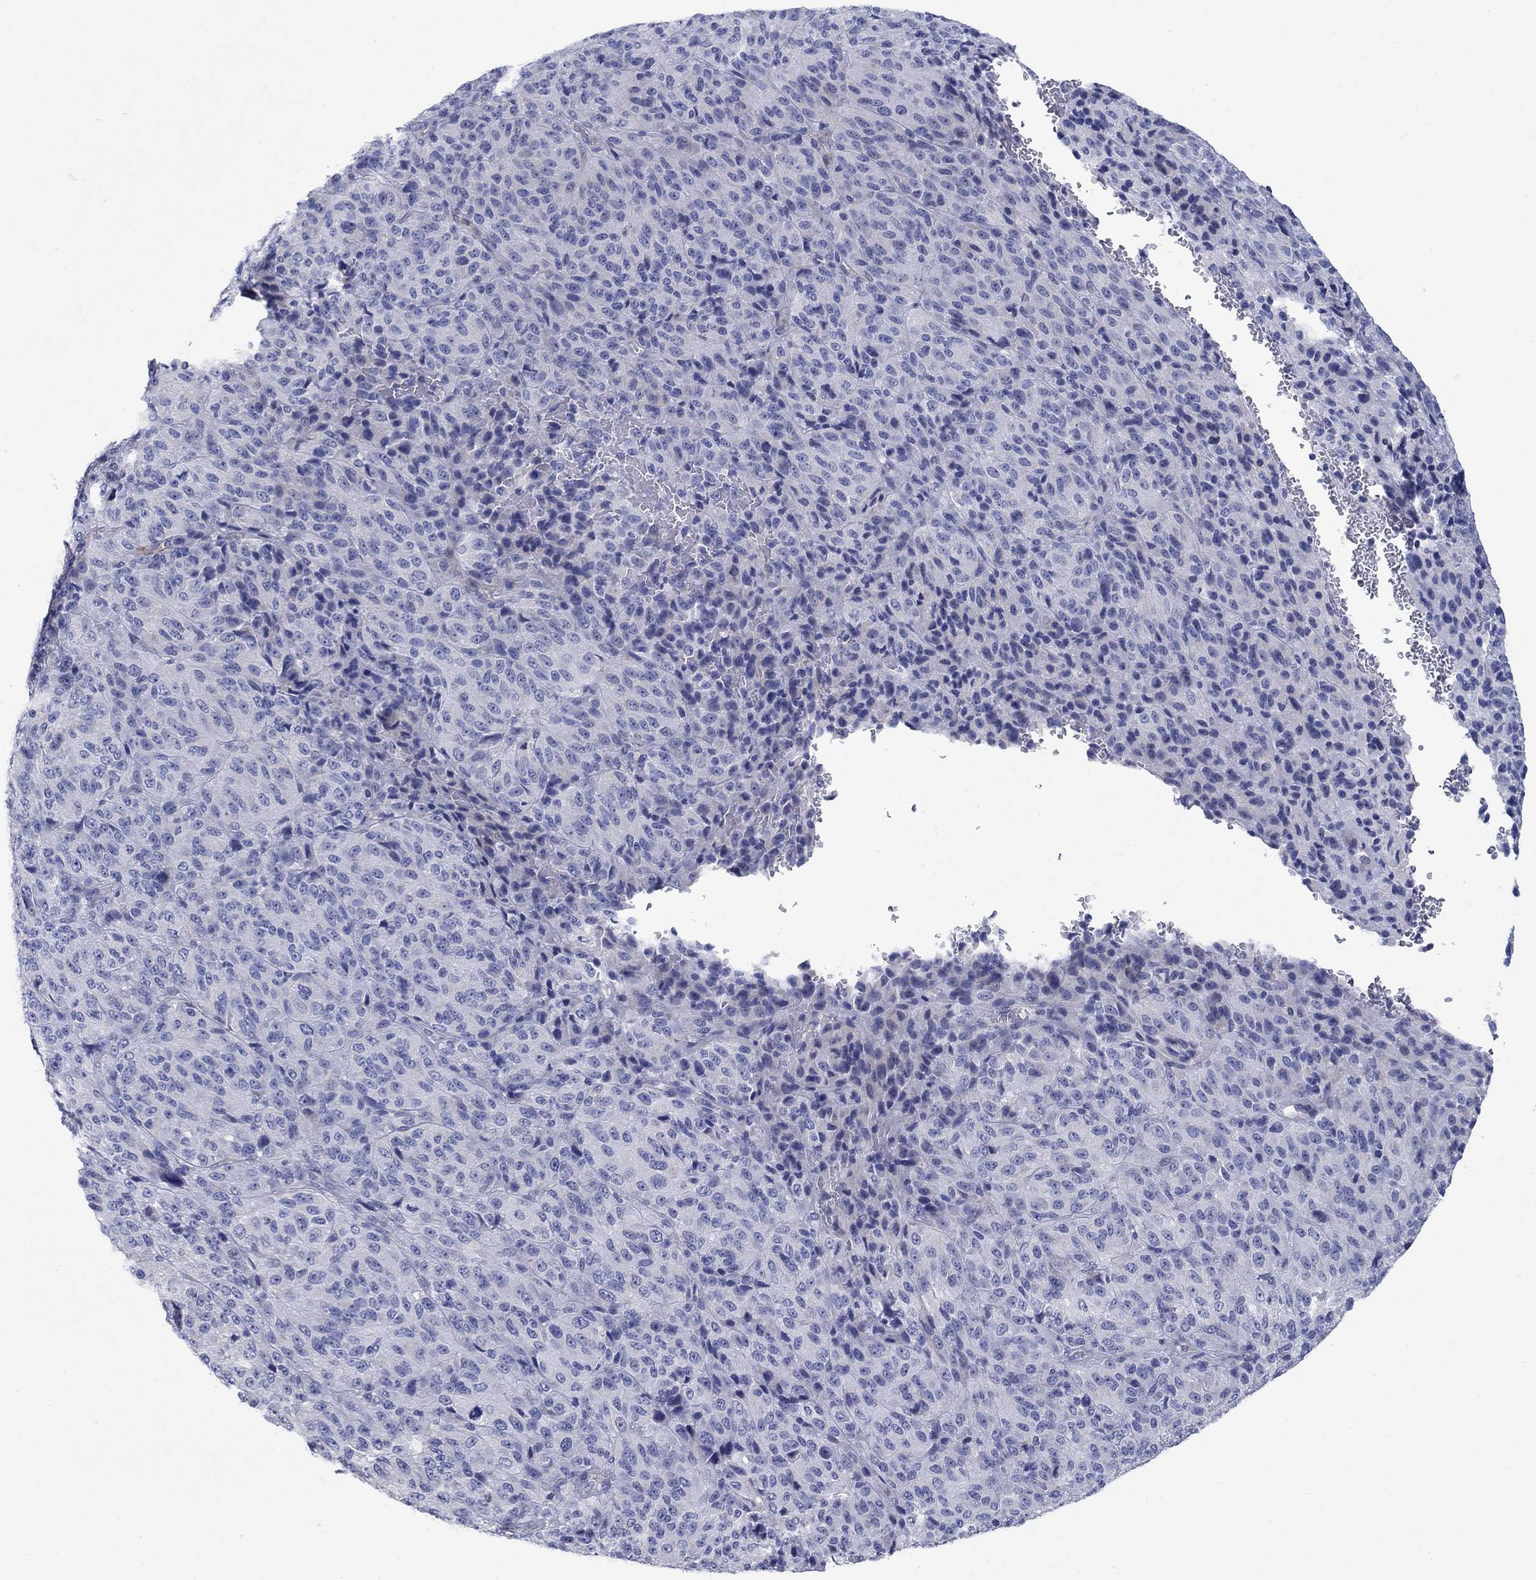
{"staining": {"intensity": "negative", "quantity": "none", "location": "none"}, "tissue": "melanoma", "cell_type": "Tumor cells", "image_type": "cancer", "snomed": [{"axis": "morphology", "description": "Malignant melanoma, Metastatic site"}, {"axis": "topography", "description": "Brain"}], "caption": "This is an immunohistochemistry photomicrograph of malignant melanoma (metastatic site). There is no positivity in tumor cells.", "gene": "REEP2", "patient": {"sex": "female", "age": 56}}